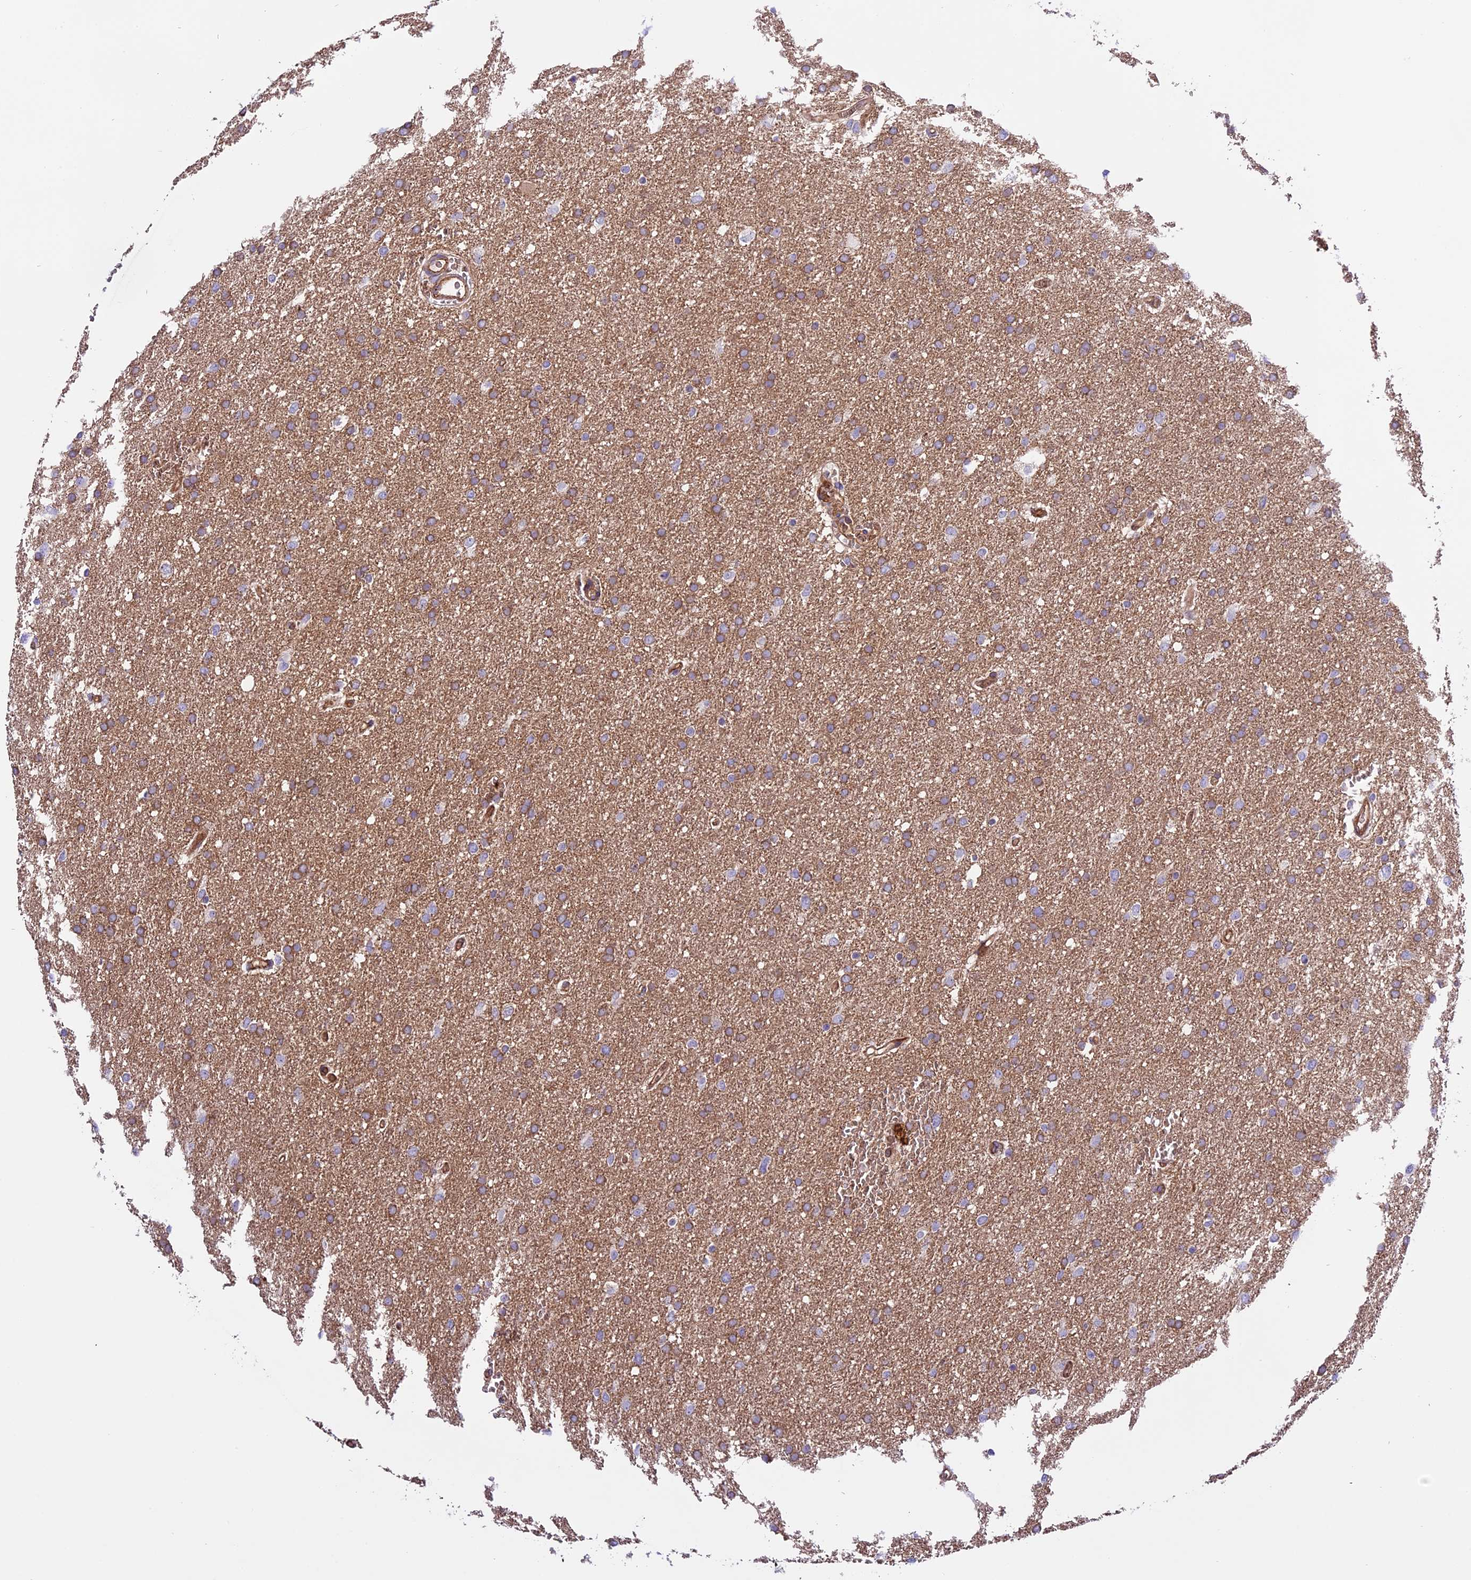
{"staining": {"intensity": "weak", "quantity": "<25%", "location": "cytoplasmic/membranous"}, "tissue": "glioma", "cell_type": "Tumor cells", "image_type": "cancer", "snomed": [{"axis": "morphology", "description": "Glioma, malignant, High grade"}, {"axis": "topography", "description": "Cerebral cortex"}], "caption": "The histopathology image shows no staining of tumor cells in malignant glioma (high-grade).", "gene": "CD99L2", "patient": {"sex": "female", "age": 36}}